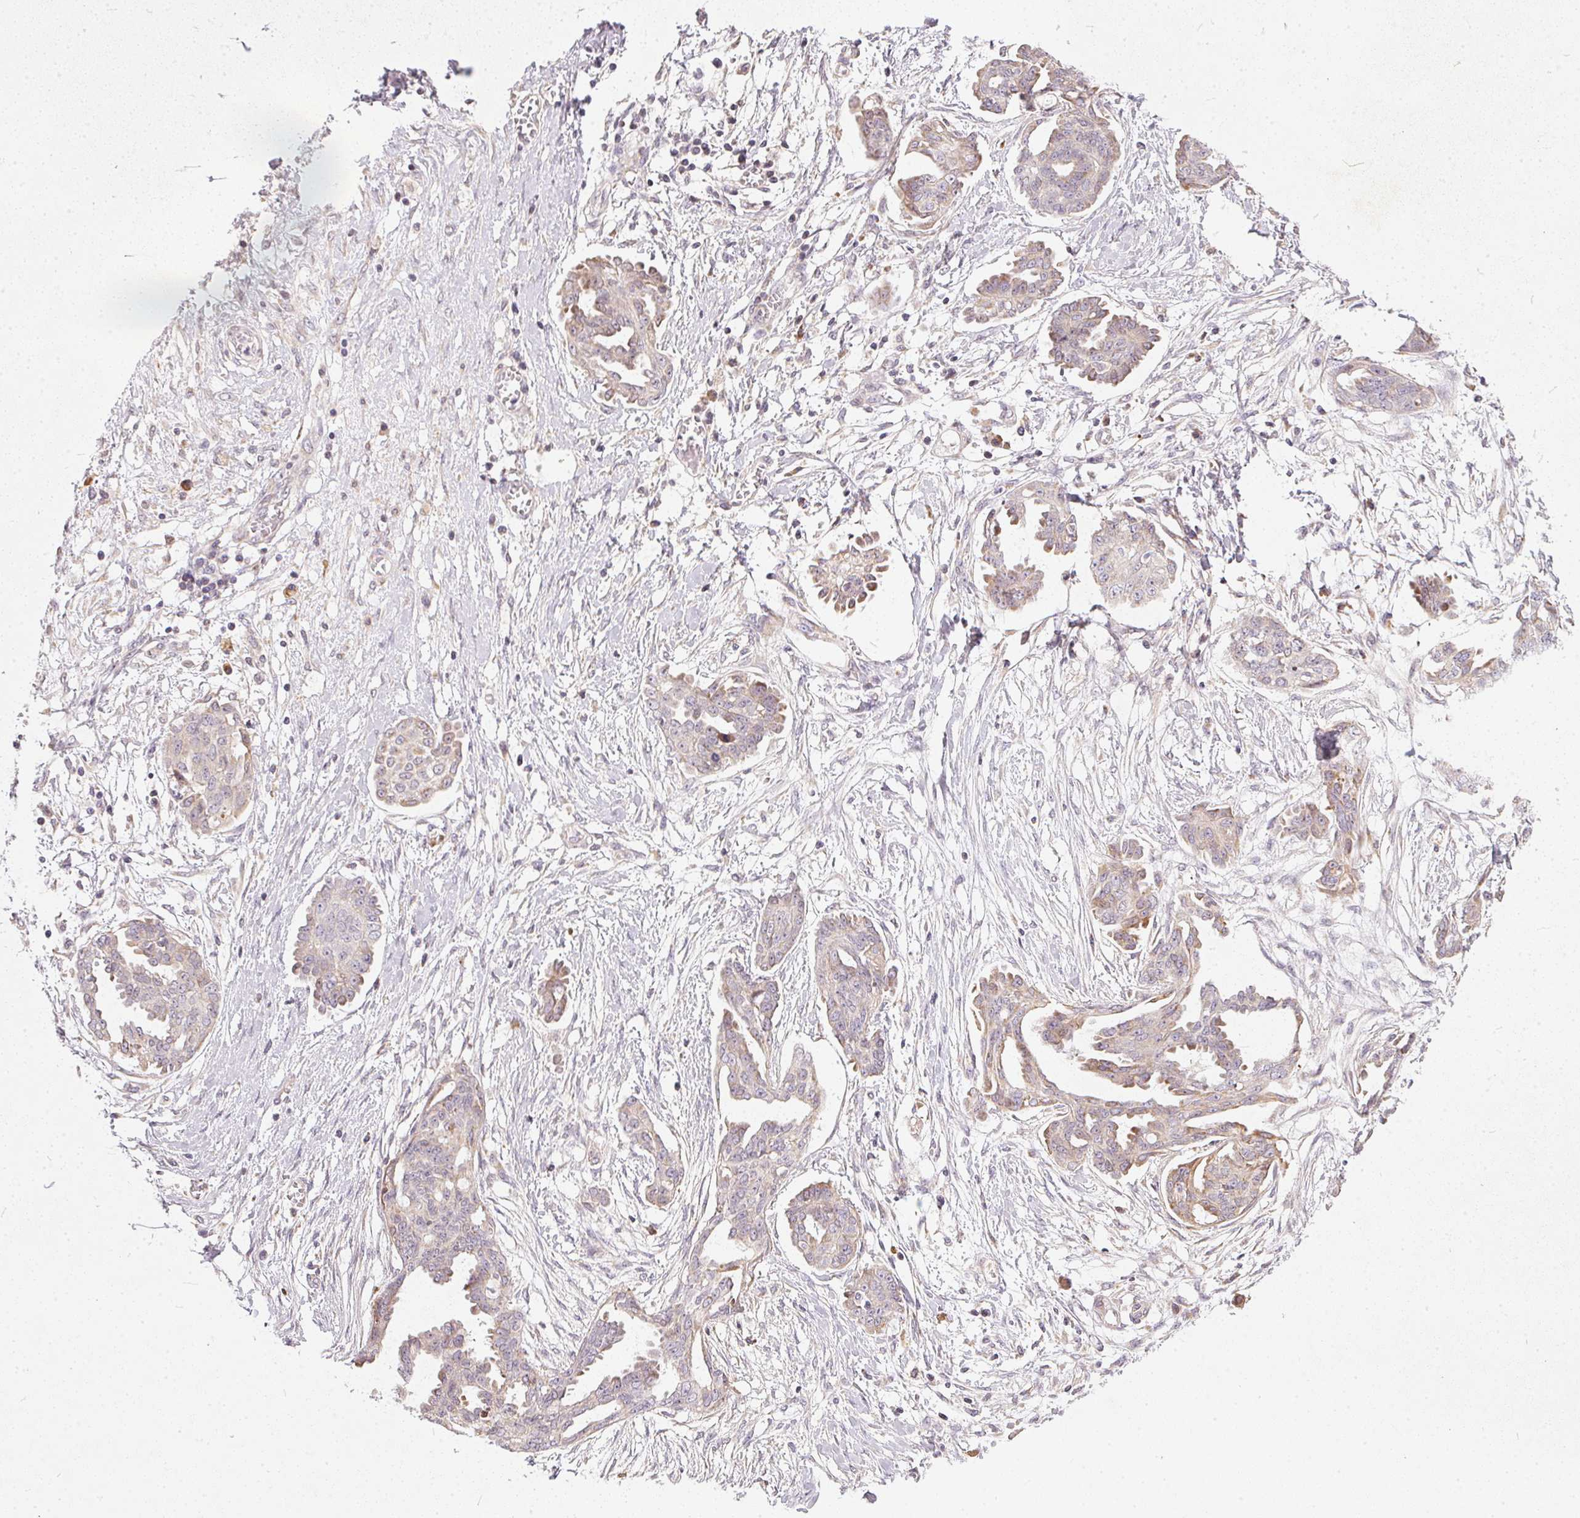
{"staining": {"intensity": "weak", "quantity": "25%-75%", "location": "cytoplasmic/membranous"}, "tissue": "ovarian cancer", "cell_type": "Tumor cells", "image_type": "cancer", "snomed": [{"axis": "morphology", "description": "Cystadenocarcinoma, serous, NOS"}, {"axis": "topography", "description": "Ovary"}], "caption": "Human serous cystadenocarcinoma (ovarian) stained with a brown dye reveals weak cytoplasmic/membranous positive expression in approximately 25%-75% of tumor cells.", "gene": "VWA5B2", "patient": {"sex": "female", "age": 71}}